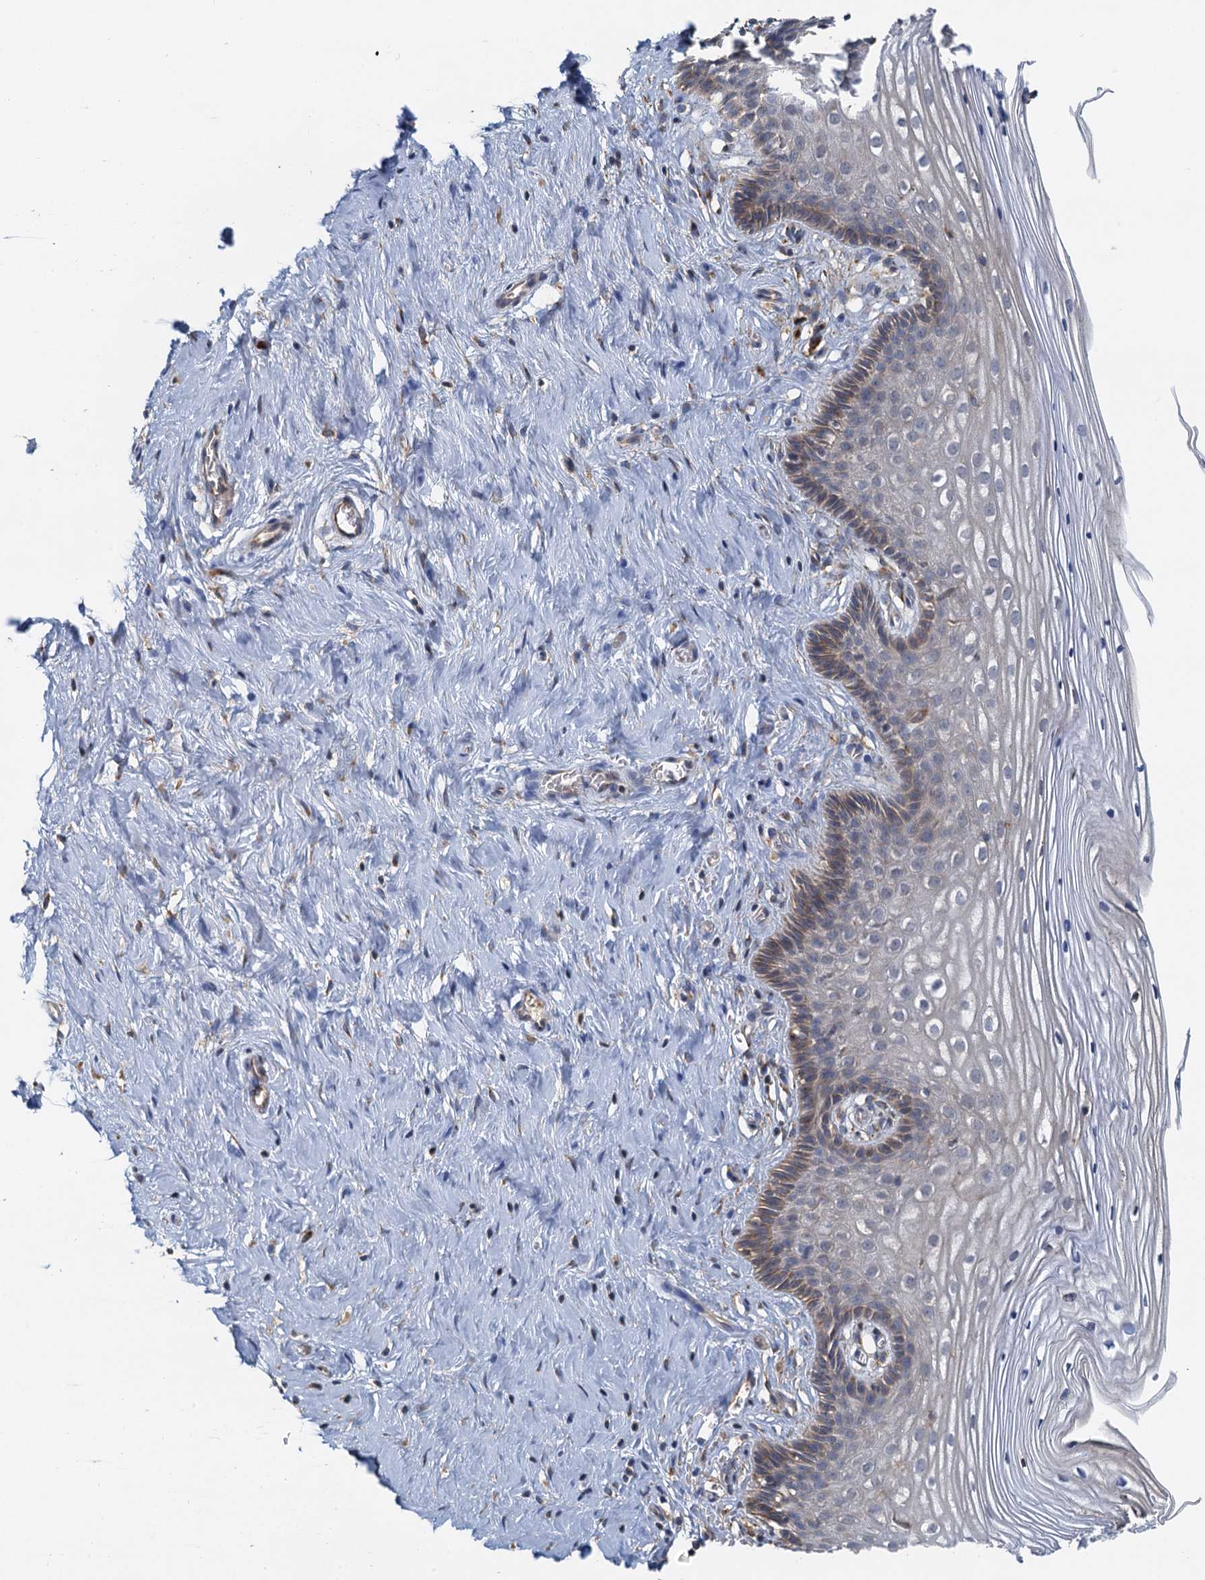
{"staining": {"intensity": "moderate", "quantity": ">75%", "location": "cytoplasmic/membranous"}, "tissue": "cervix", "cell_type": "Glandular cells", "image_type": "normal", "snomed": [{"axis": "morphology", "description": "Normal tissue, NOS"}, {"axis": "topography", "description": "Cervix"}], "caption": "Moderate cytoplasmic/membranous protein positivity is present in approximately >75% of glandular cells in cervix. The protein of interest is stained brown, and the nuclei are stained in blue (DAB IHC with brightfield microscopy, high magnification).", "gene": "NKAPD1", "patient": {"sex": "female", "age": 33}}